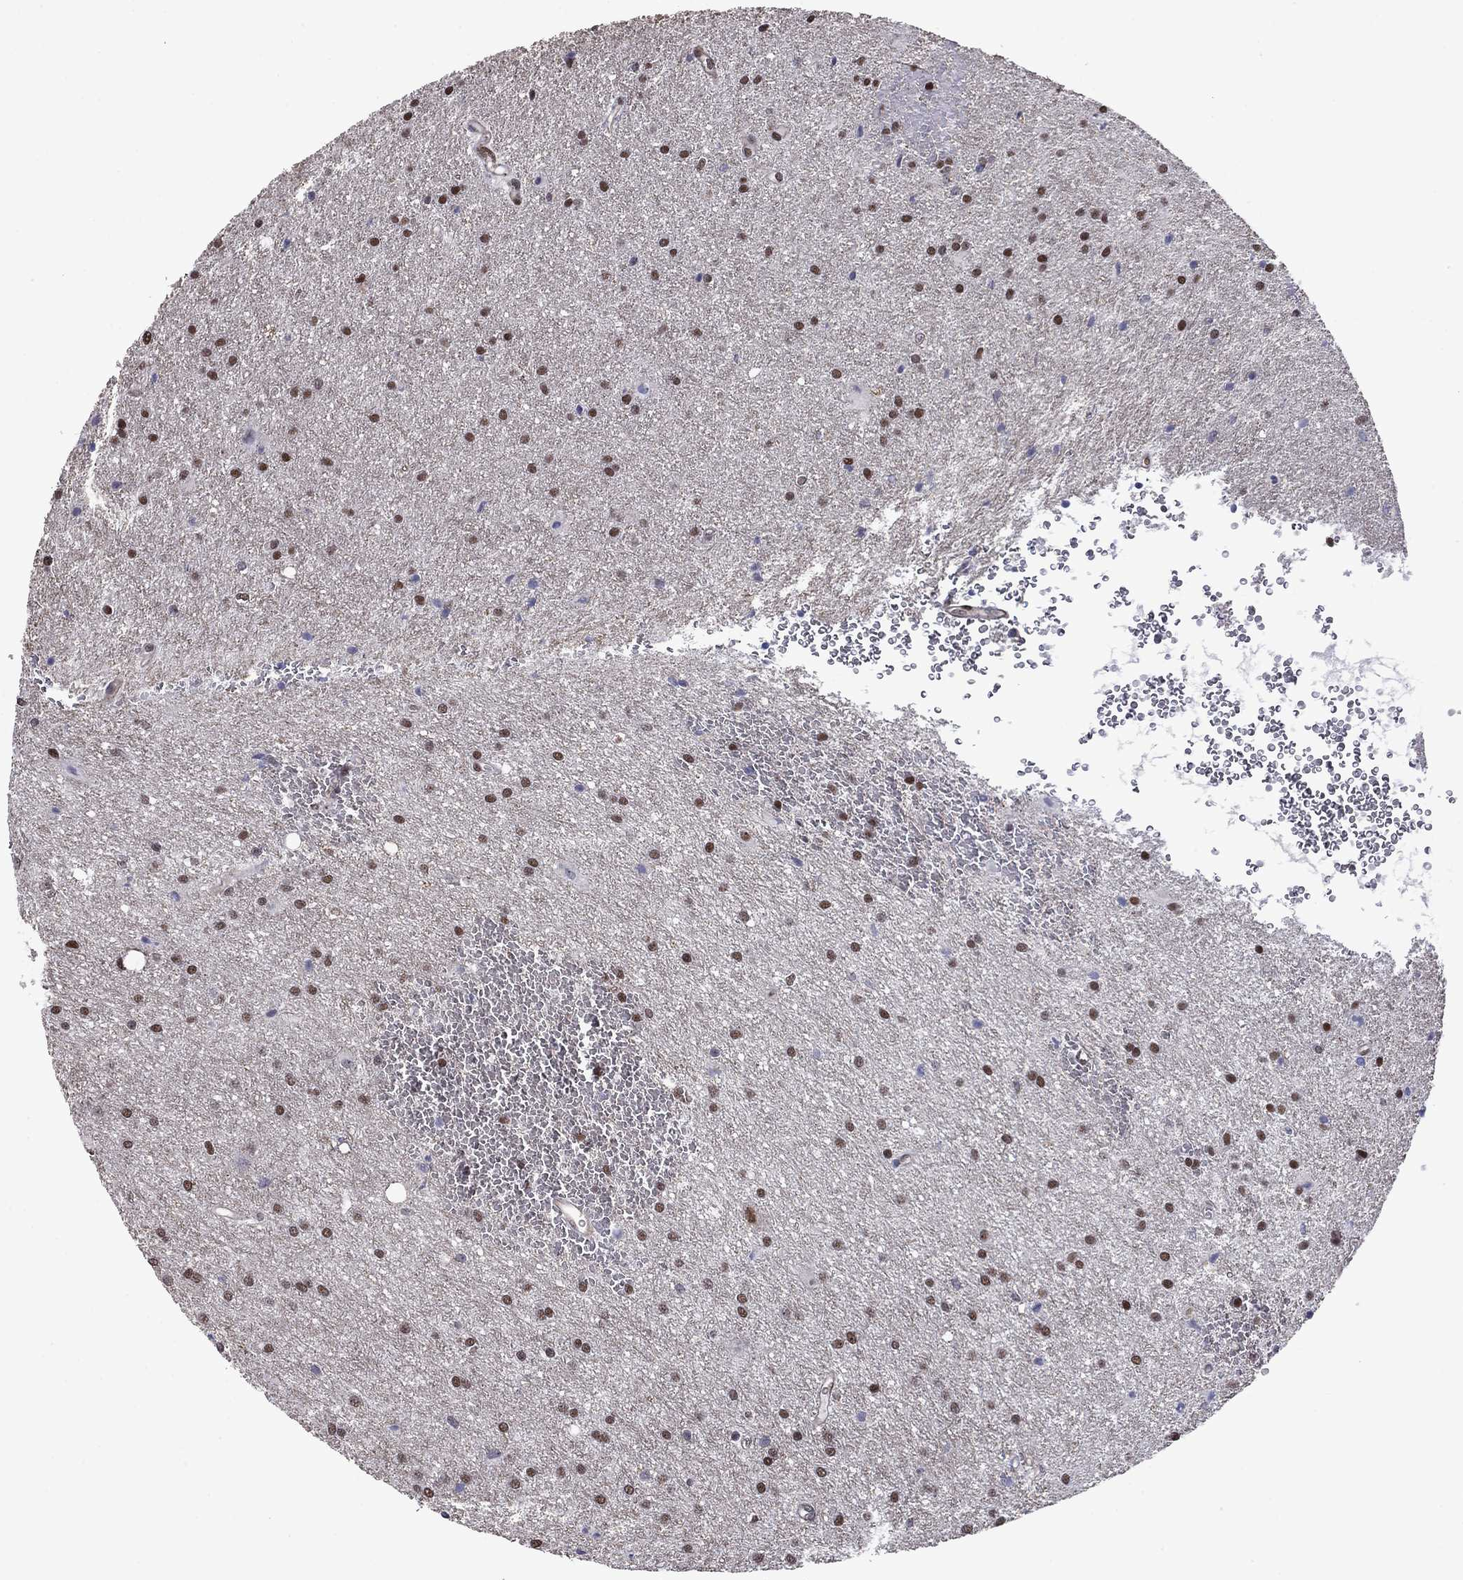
{"staining": {"intensity": "moderate", "quantity": ">75%", "location": "nuclear"}, "tissue": "glioma", "cell_type": "Tumor cells", "image_type": "cancer", "snomed": [{"axis": "morphology", "description": "Glioma, malignant, Low grade"}, {"axis": "topography", "description": "Brain"}], "caption": "Glioma stained for a protein reveals moderate nuclear positivity in tumor cells.", "gene": "SURF2", "patient": {"sex": "male", "age": 58}}